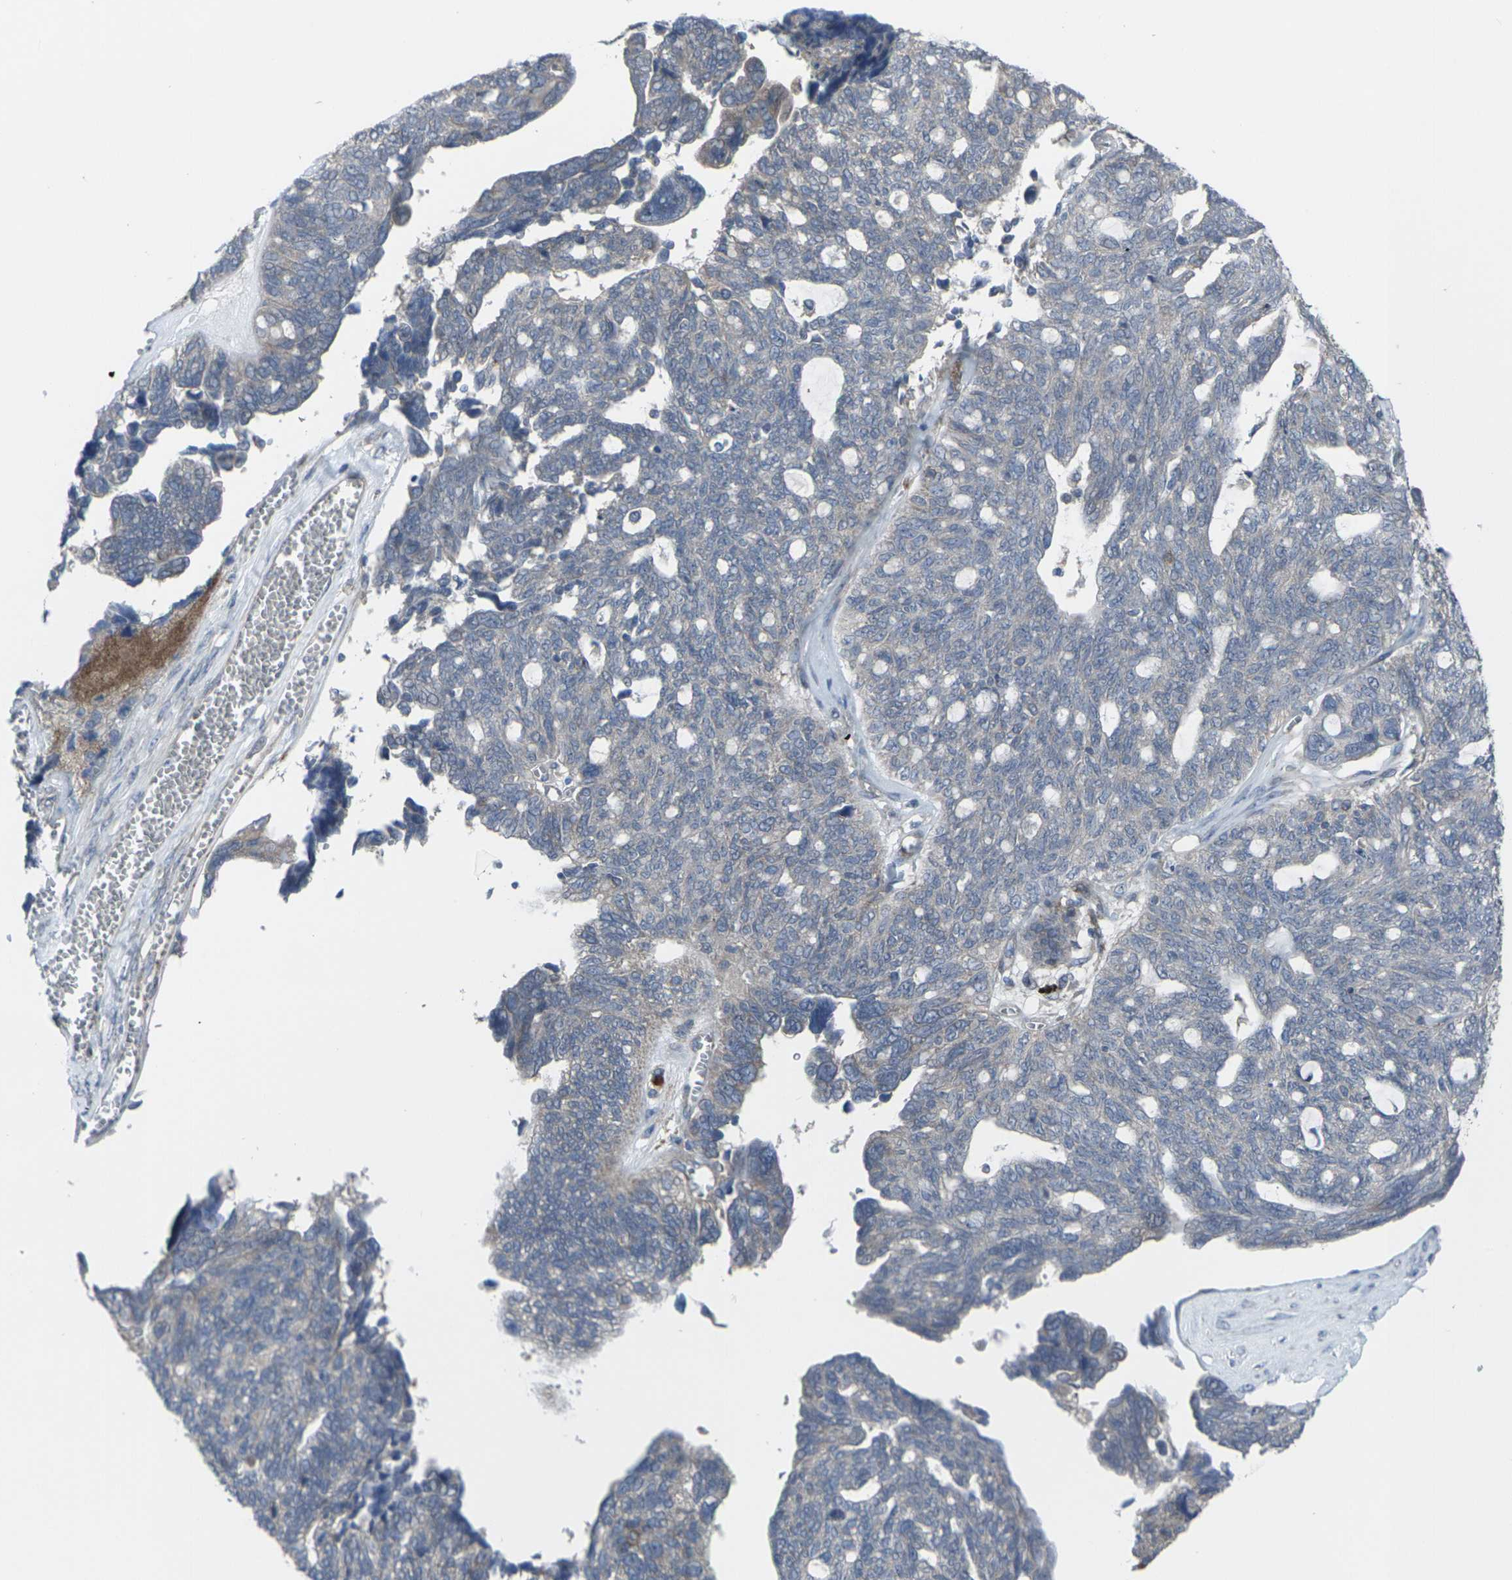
{"staining": {"intensity": "weak", "quantity": "25%-75%", "location": "cytoplasmic/membranous"}, "tissue": "ovarian cancer", "cell_type": "Tumor cells", "image_type": "cancer", "snomed": [{"axis": "morphology", "description": "Cystadenocarcinoma, serous, NOS"}, {"axis": "topography", "description": "Ovary"}], "caption": "Protein expression analysis of human serous cystadenocarcinoma (ovarian) reveals weak cytoplasmic/membranous expression in about 25%-75% of tumor cells.", "gene": "CCR10", "patient": {"sex": "female", "age": 79}}